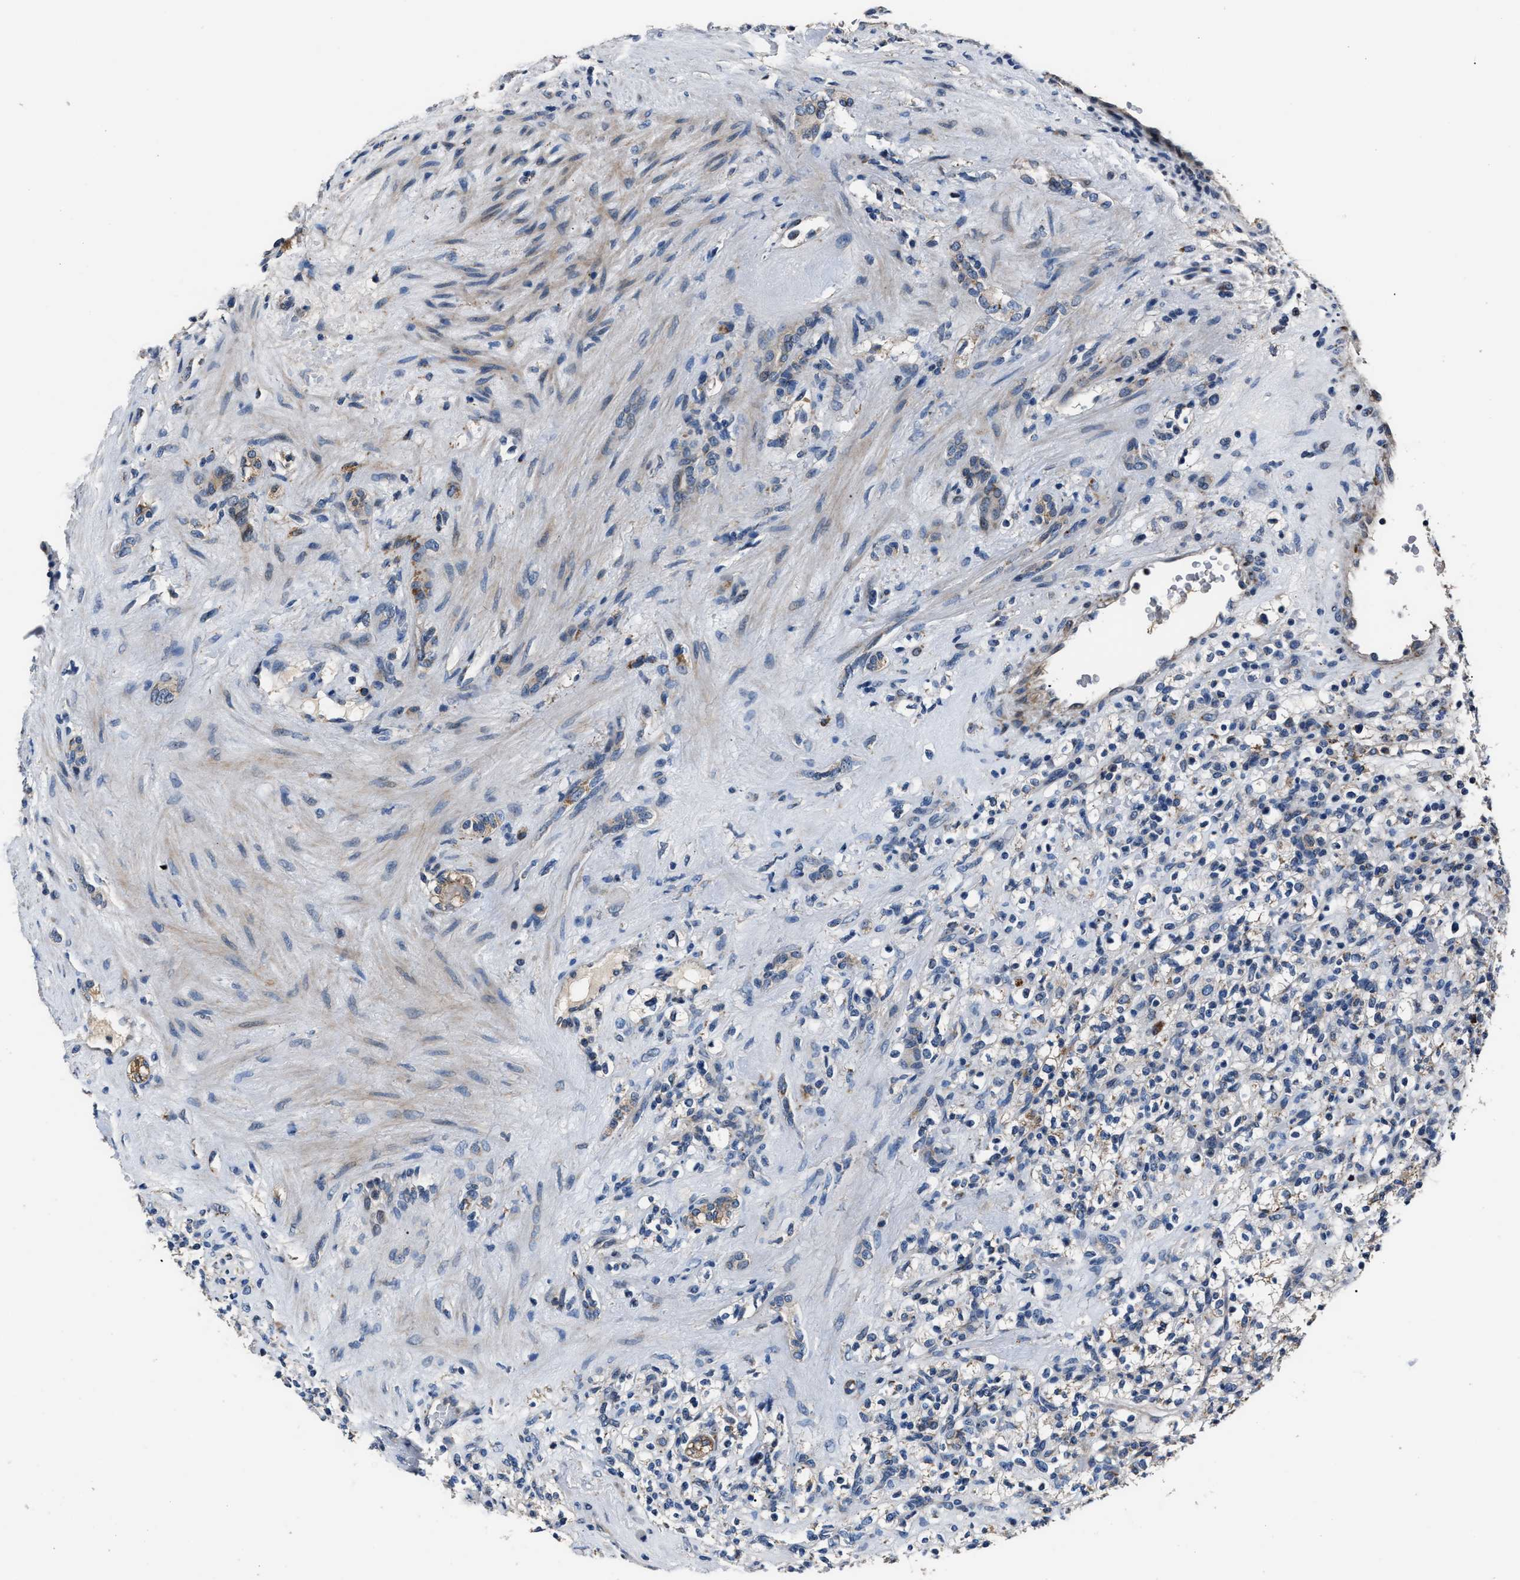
{"staining": {"intensity": "negative", "quantity": "none", "location": "none"}, "tissue": "renal cancer", "cell_type": "Tumor cells", "image_type": "cancer", "snomed": [{"axis": "morphology", "description": "Normal tissue, NOS"}, {"axis": "morphology", "description": "Adenocarcinoma, NOS"}, {"axis": "topography", "description": "Kidney"}], "caption": "Immunohistochemistry (IHC) photomicrograph of neoplastic tissue: human renal cancer stained with DAB demonstrates no significant protein staining in tumor cells.", "gene": "DNAJC24", "patient": {"sex": "female", "age": 72}}